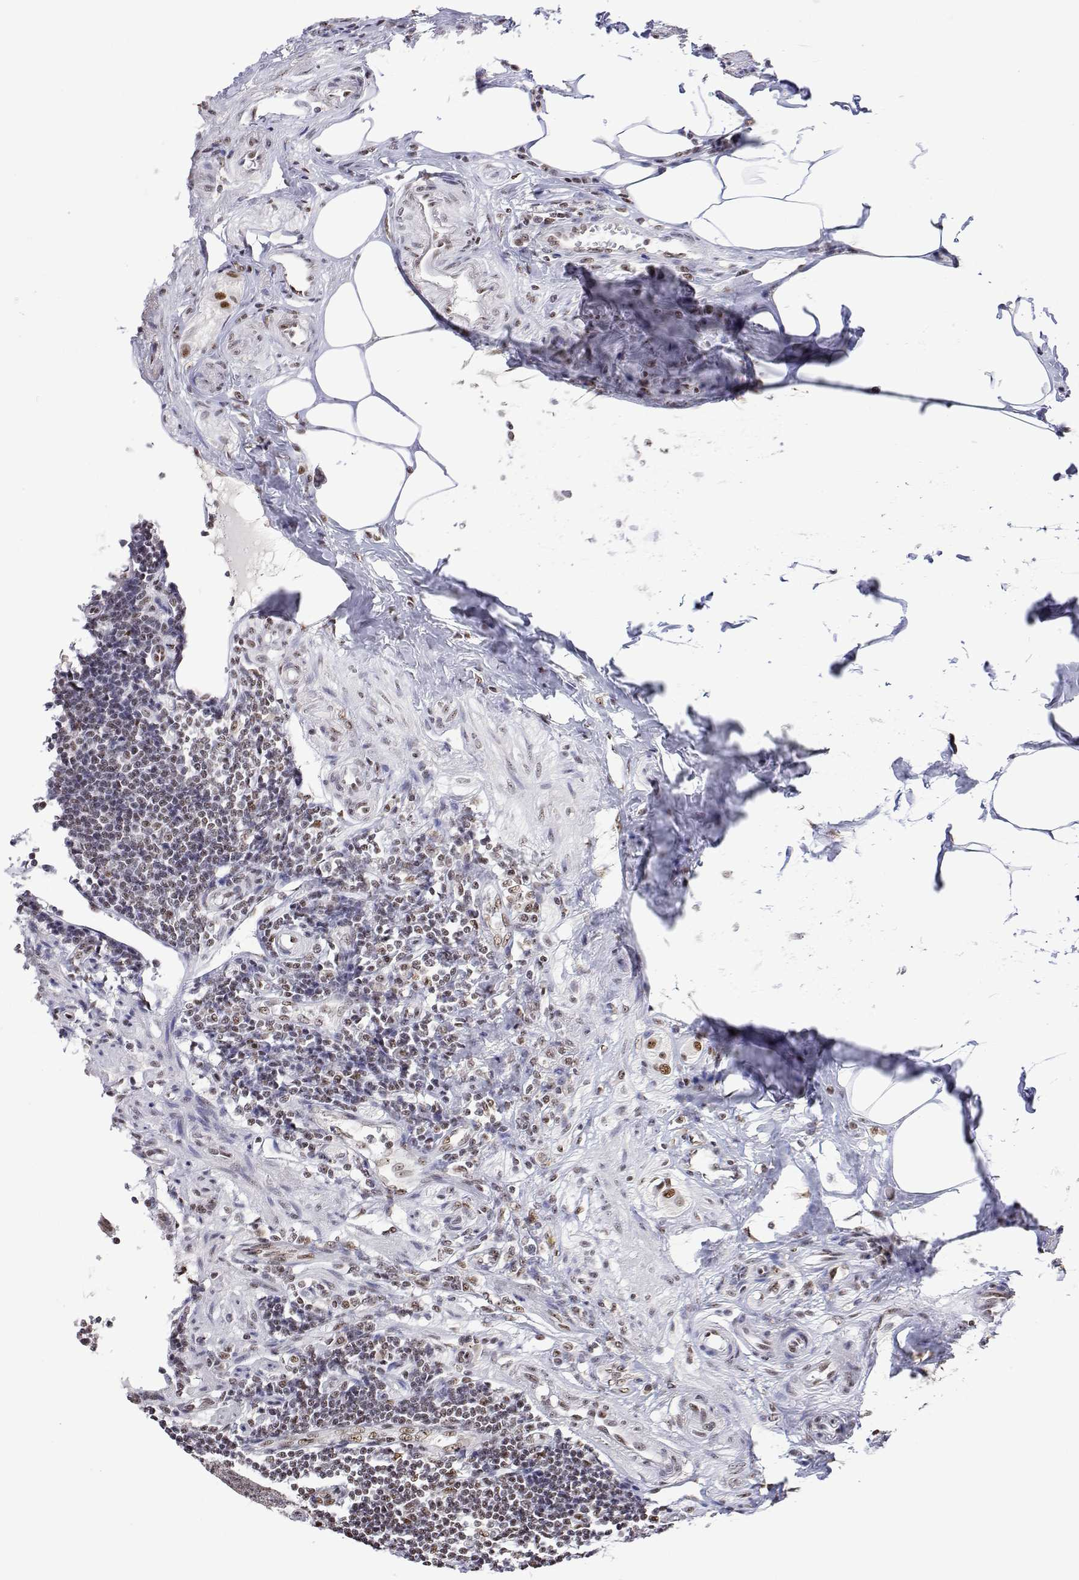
{"staining": {"intensity": "moderate", "quantity": ">75%", "location": "nuclear"}, "tissue": "appendix", "cell_type": "Glandular cells", "image_type": "normal", "snomed": [{"axis": "morphology", "description": "Normal tissue, NOS"}, {"axis": "topography", "description": "Appendix"}], "caption": "Immunohistochemical staining of normal human appendix shows moderate nuclear protein staining in about >75% of glandular cells.", "gene": "ADAR", "patient": {"sex": "female", "age": 57}}